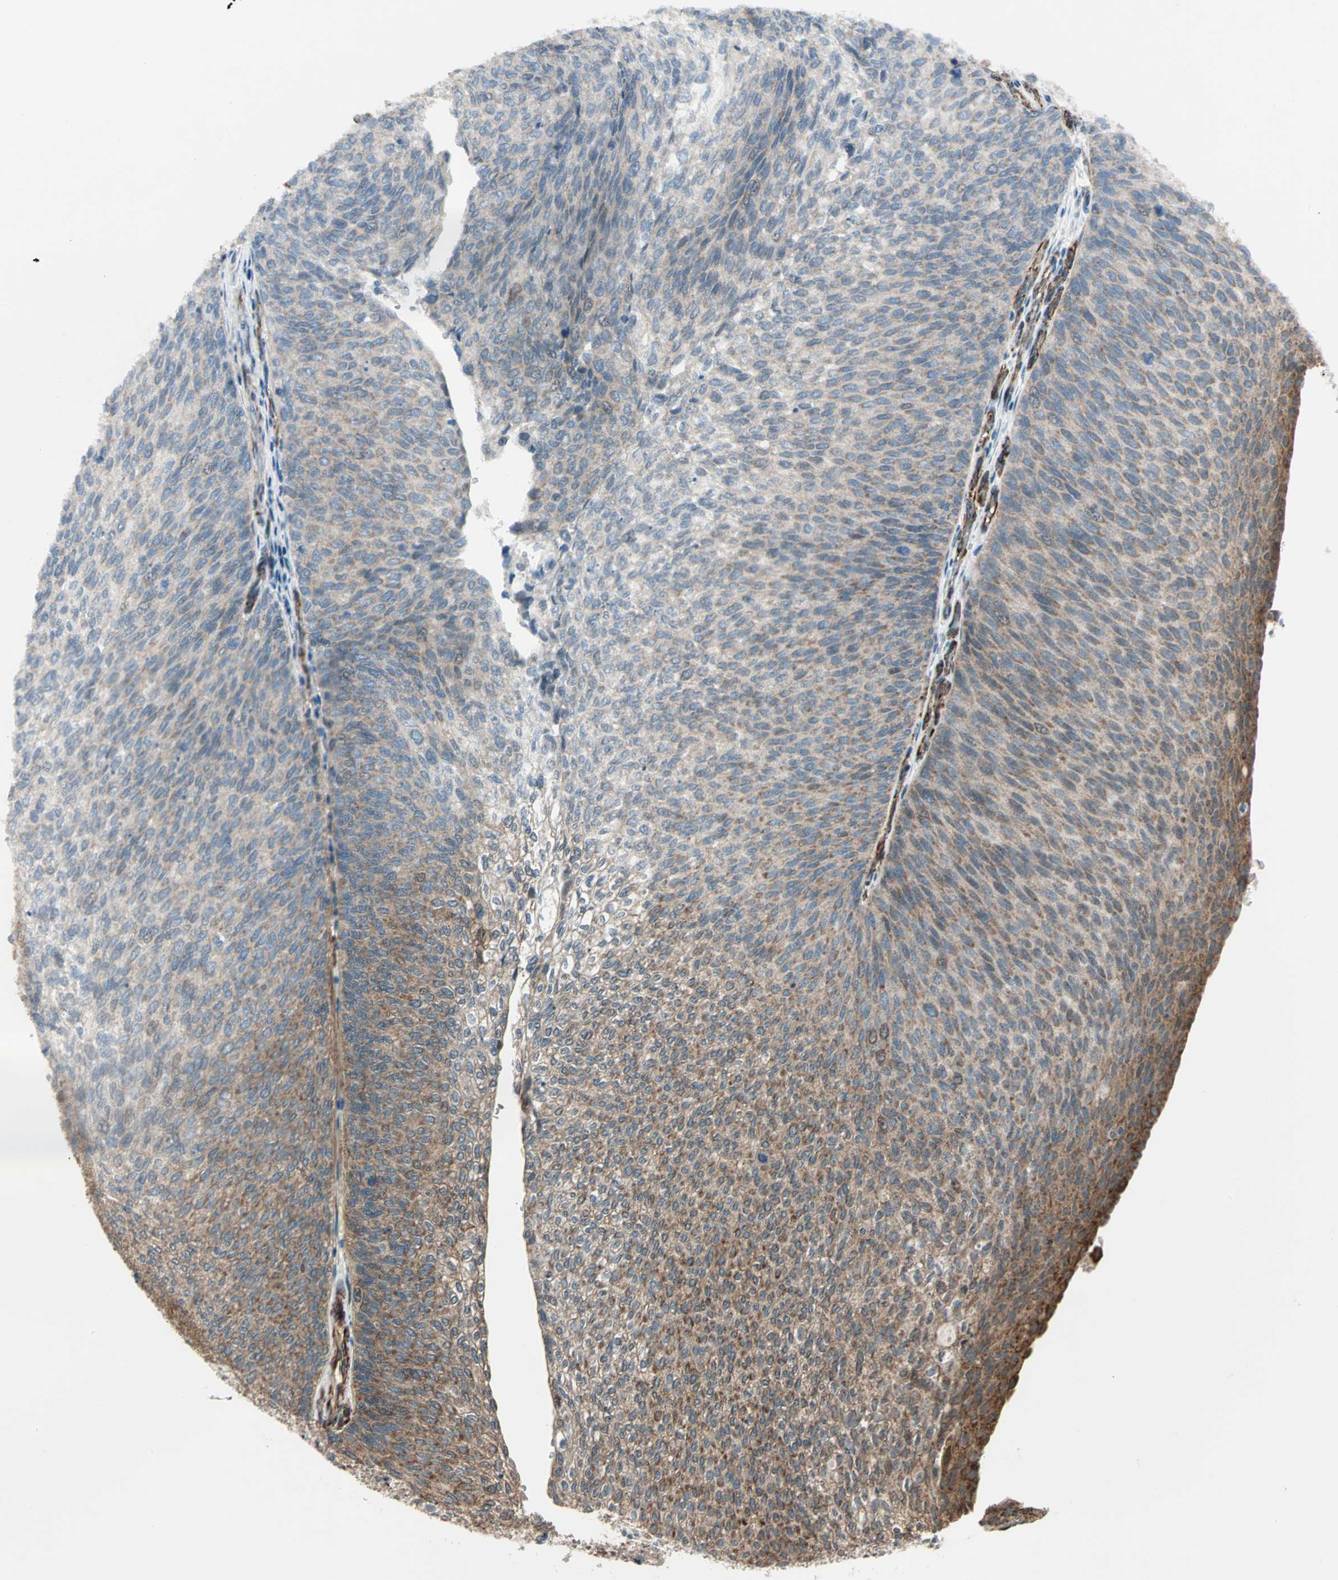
{"staining": {"intensity": "moderate", "quantity": "25%-75%", "location": "cytoplasmic/membranous"}, "tissue": "urothelial cancer", "cell_type": "Tumor cells", "image_type": "cancer", "snomed": [{"axis": "morphology", "description": "Urothelial carcinoma, Low grade"}, {"axis": "topography", "description": "Urinary bladder"}], "caption": "The immunohistochemical stain shows moderate cytoplasmic/membranous expression in tumor cells of urothelial cancer tissue. Nuclei are stained in blue.", "gene": "EXD2", "patient": {"sex": "female", "age": 79}}